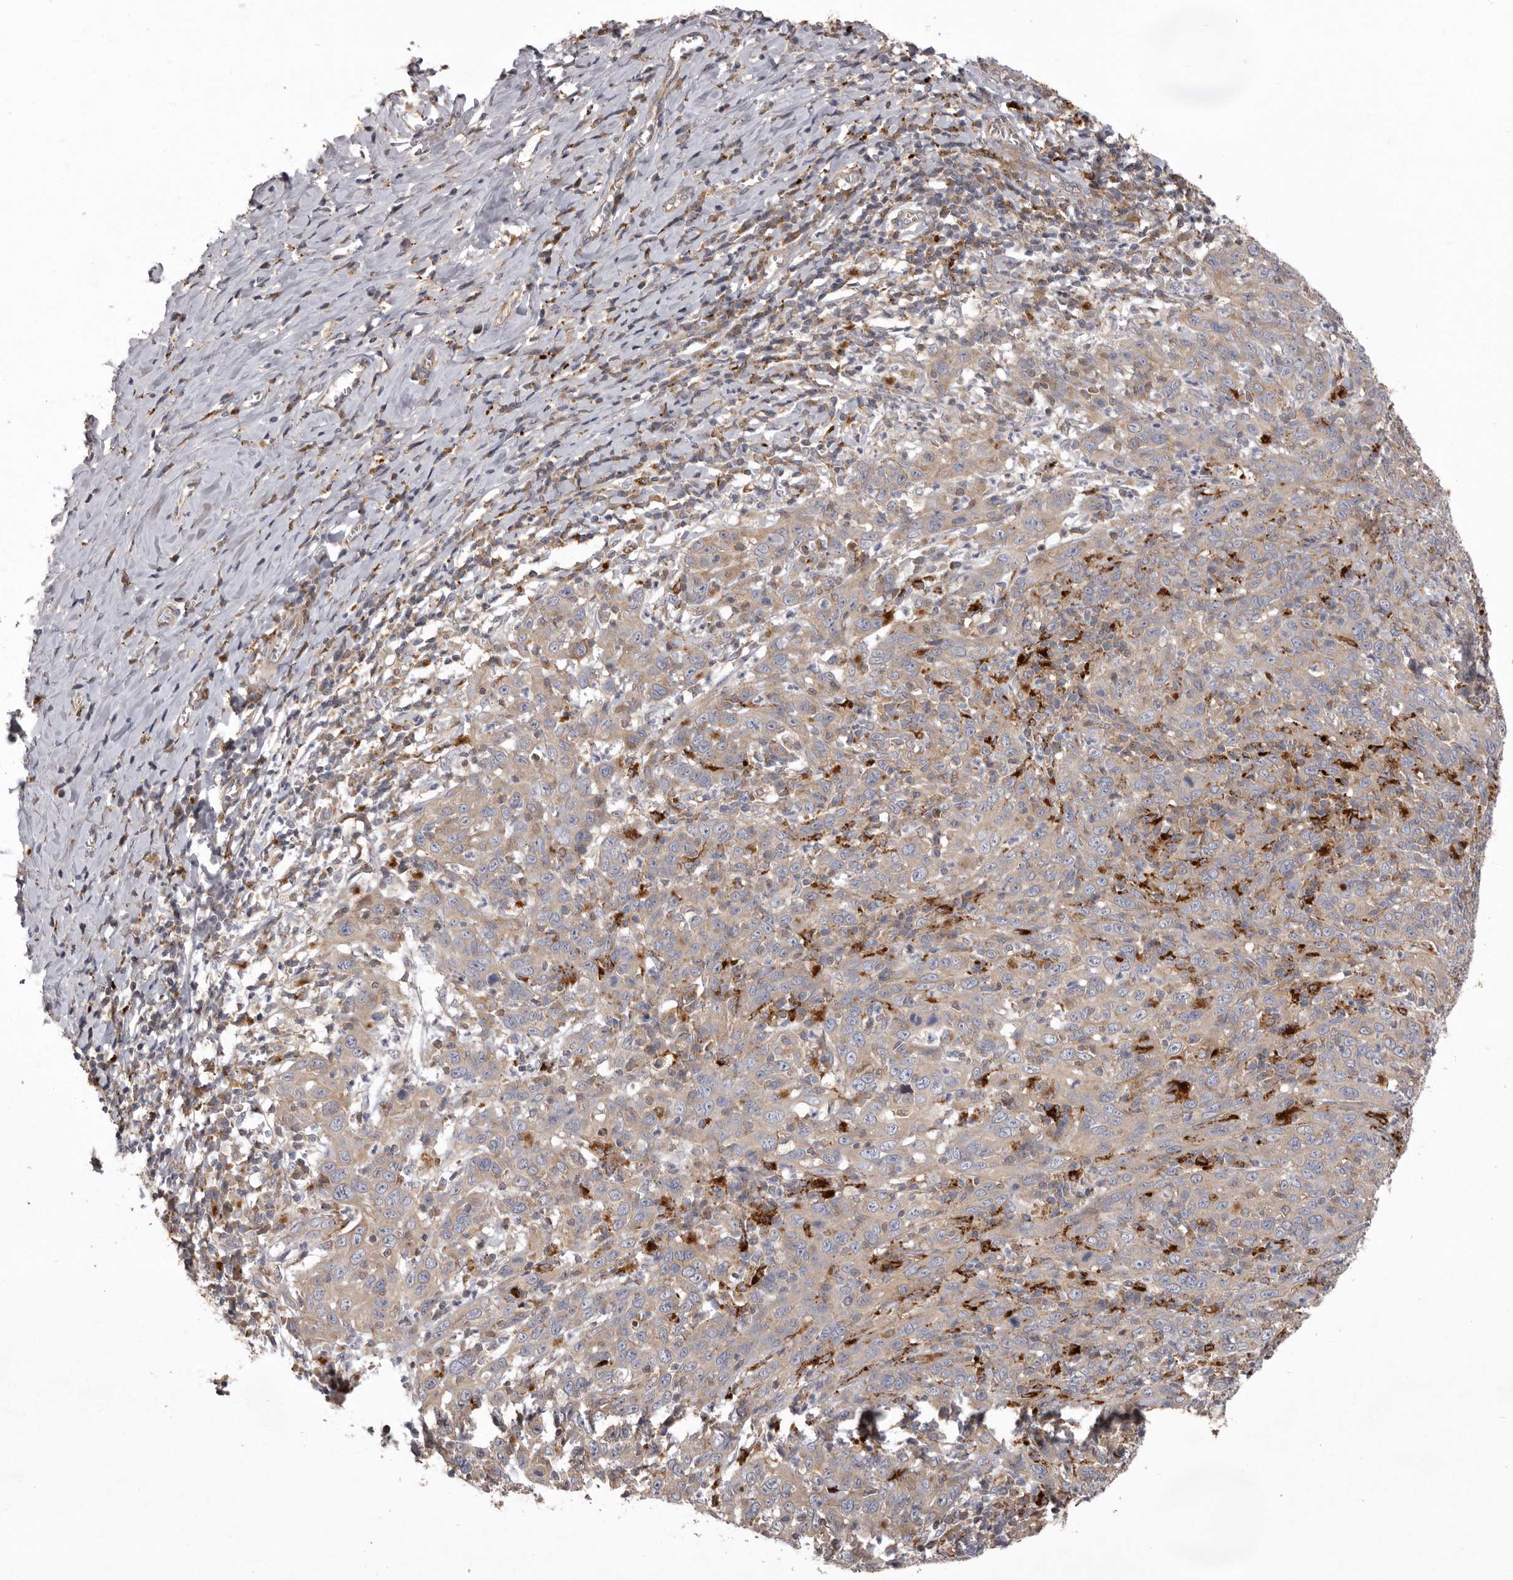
{"staining": {"intensity": "negative", "quantity": "none", "location": "none"}, "tissue": "cervical cancer", "cell_type": "Tumor cells", "image_type": "cancer", "snomed": [{"axis": "morphology", "description": "Squamous cell carcinoma, NOS"}, {"axis": "topography", "description": "Cervix"}], "caption": "A photomicrograph of cervical squamous cell carcinoma stained for a protein displays no brown staining in tumor cells.", "gene": "WDR47", "patient": {"sex": "female", "age": 46}}